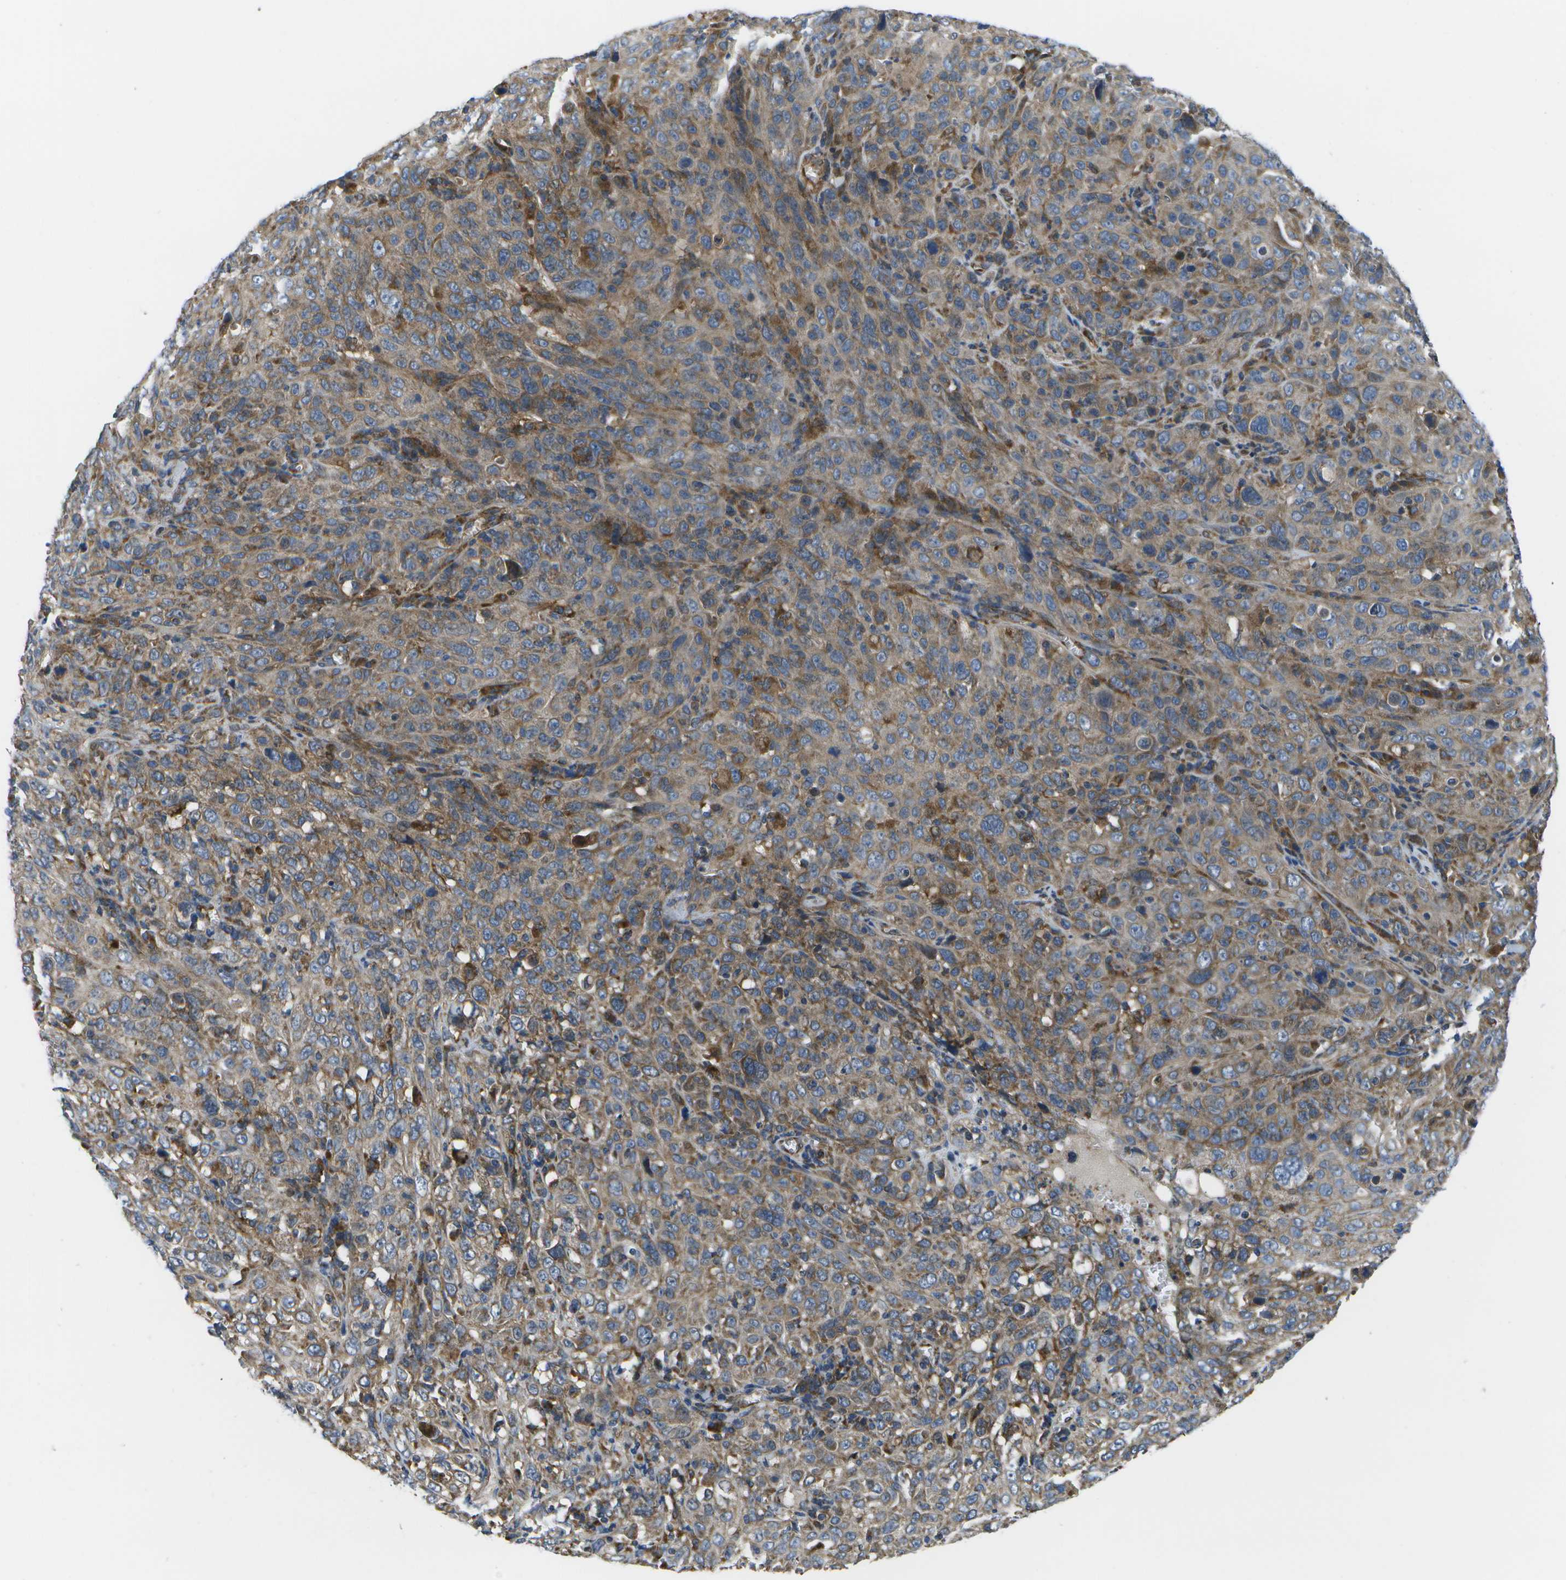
{"staining": {"intensity": "moderate", "quantity": ">75%", "location": "cytoplasmic/membranous"}, "tissue": "cervical cancer", "cell_type": "Tumor cells", "image_type": "cancer", "snomed": [{"axis": "morphology", "description": "Squamous cell carcinoma, NOS"}, {"axis": "topography", "description": "Cervix"}], "caption": "Moderate cytoplasmic/membranous expression is seen in about >75% of tumor cells in cervical squamous cell carcinoma.", "gene": "MVK", "patient": {"sex": "female", "age": 46}}